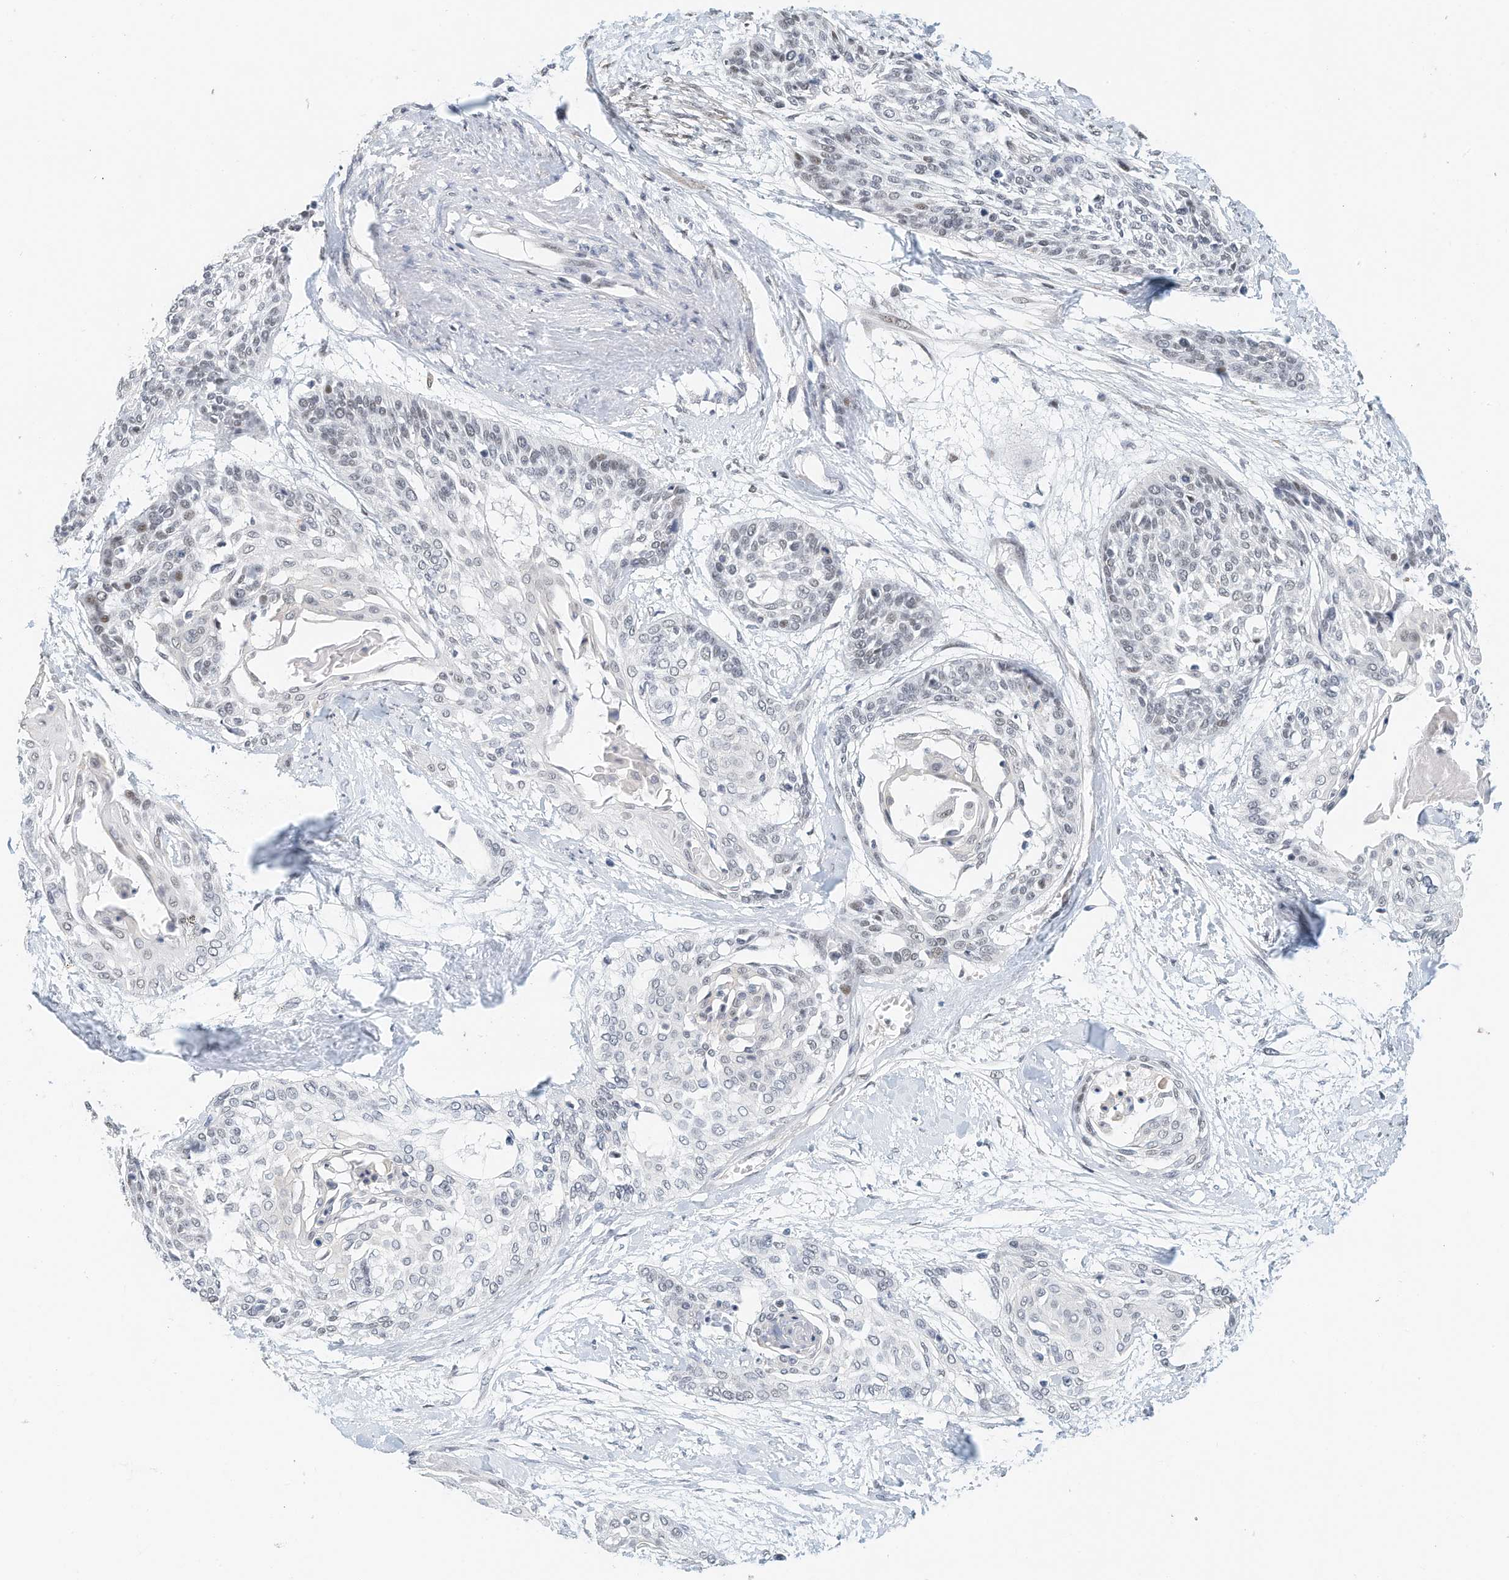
{"staining": {"intensity": "weak", "quantity": "<25%", "location": "nuclear"}, "tissue": "cervical cancer", "cell_type": "Tumor cells", "image_type": "cancer", "snomed": [{"axis": "morphology", "description": "Squamous cell carcinoma, NOS"}, {"axis": "topography", "description": "Cervix"}], "caption": "Immunohistochemistry (IHC) of human cervical squamous cell carcinoma shows no staining in tumor cells.", "gene": "ARHGAP28", "patient": {"sex": "female", "age": 57}}